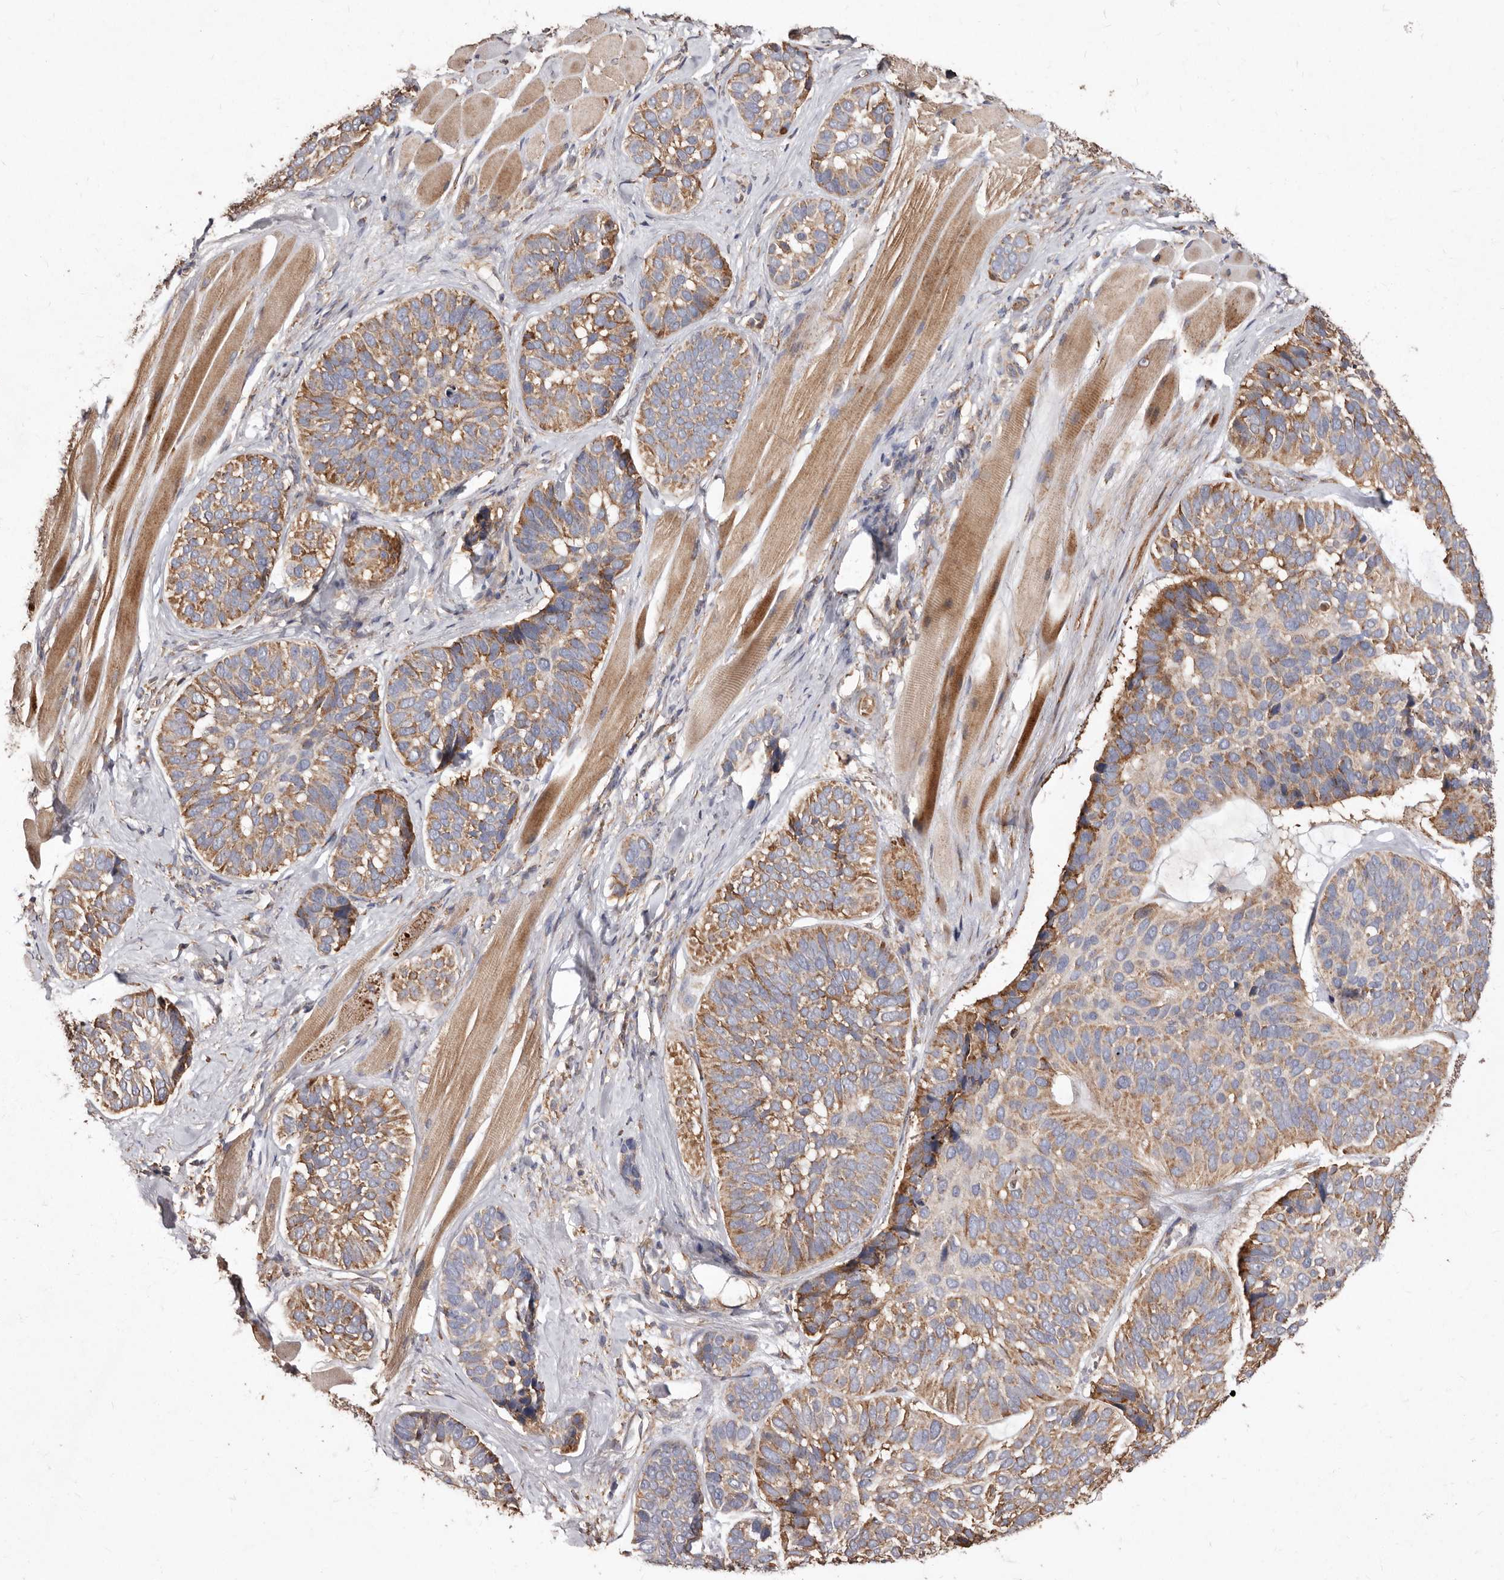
{"staining": {"intensity": "moderate", "quantity": ">75%", "location": "cytoplasmic/membranous"}, "tissue": "skin cancer", "cell_type": "Tumor cells", "image_type": "cancer", "snomed": [{"axis": "morphology", "description": "Basal cell carcinoma"}, {"axis": "topography", "description": "Skin"}], "caption": "Immunohistochemistry (IHC) of human skin cancer shows medium levels of moderate cytoplasmic/membranous positivity in about >75% of tumor cells.", "gene": "STEAP2", "patient": {"sex": "male", "age": 62}}